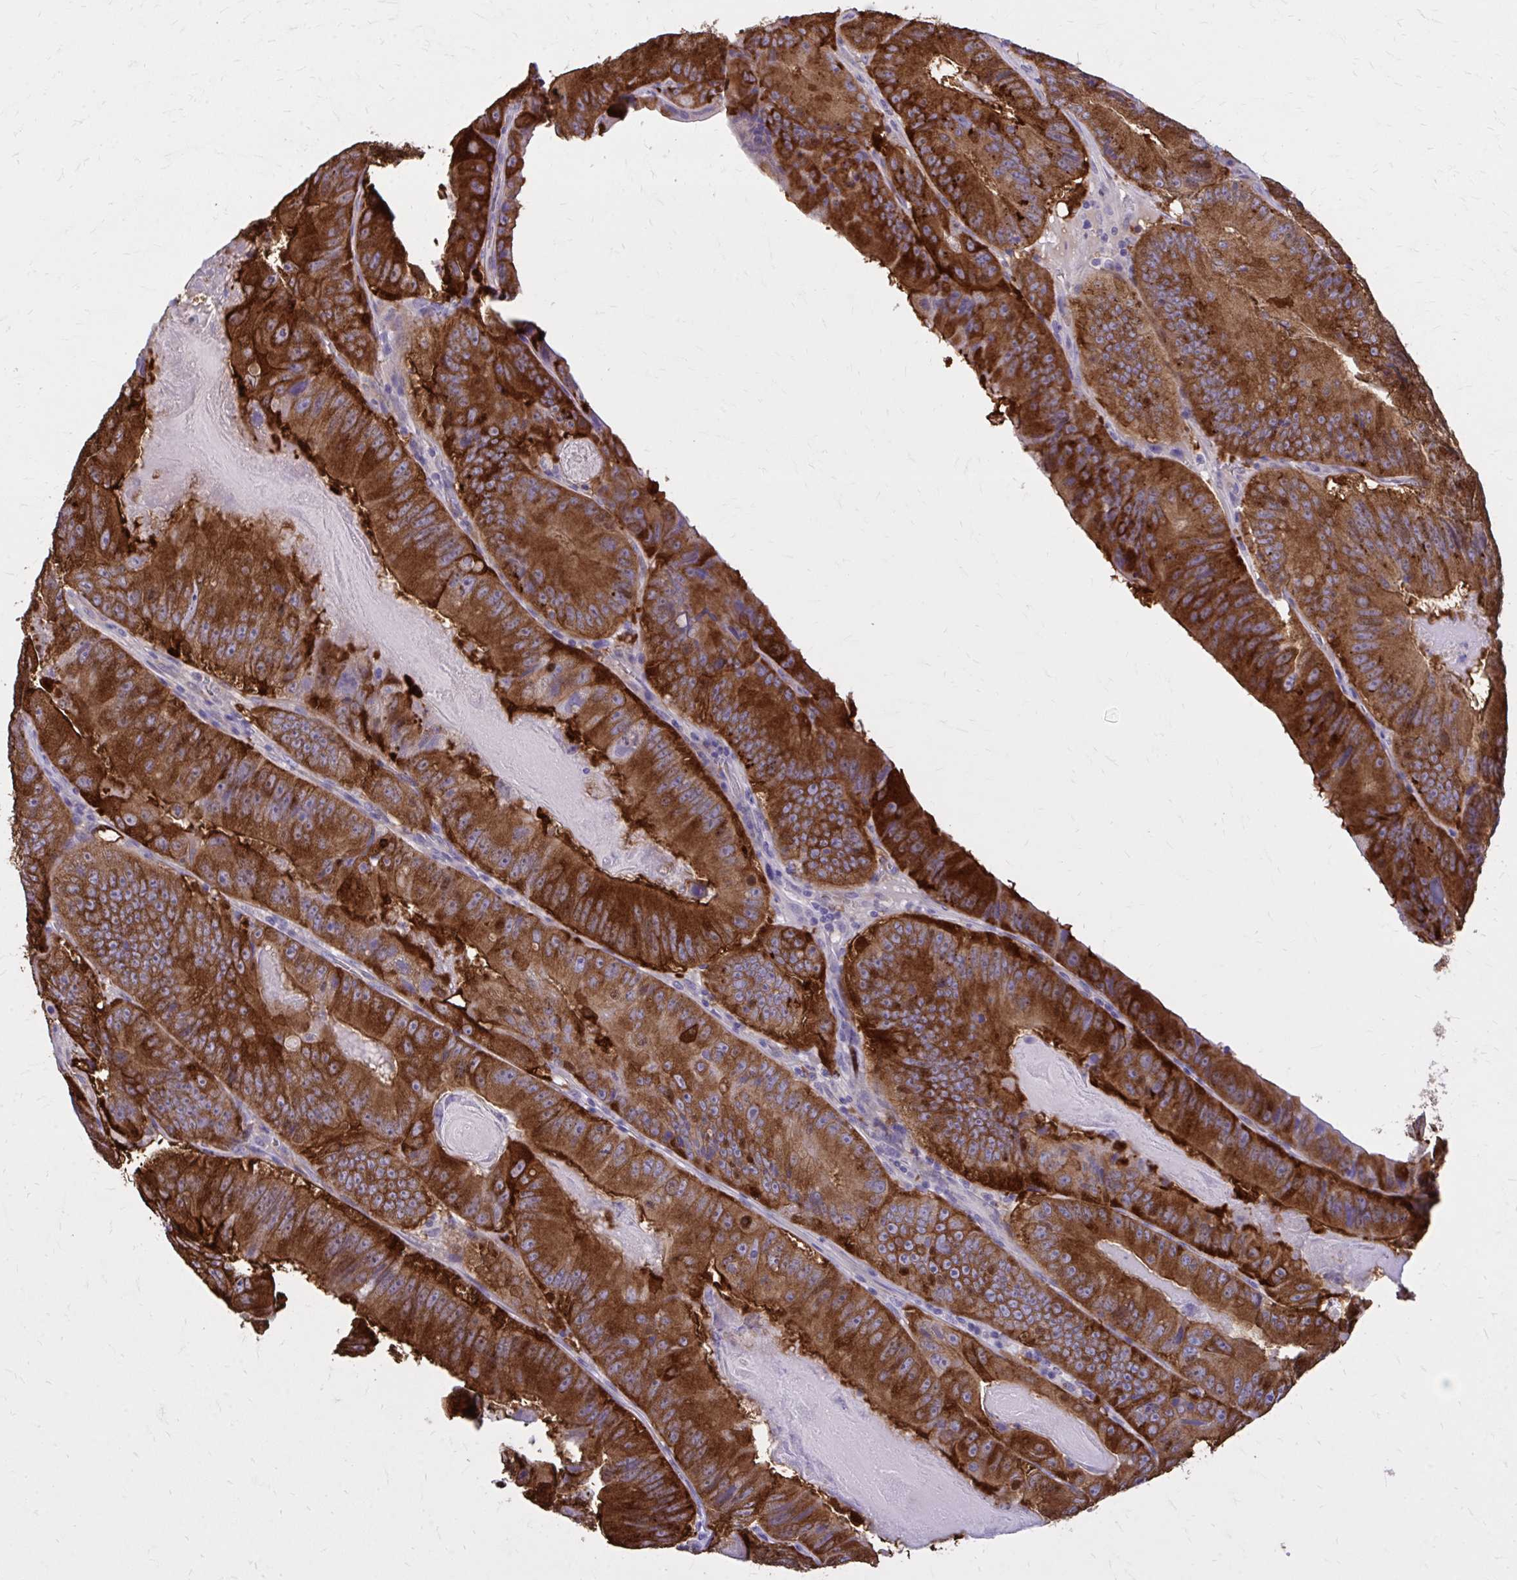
{"staining": {"intensity": "strong", "quantity": ">75%", "location": "cytoplasmic/membranous"}, "tissue": "colorectal cancer", "cell_type": "Tumor cells", "image_type": "cancer", "snomed": [{"axis": "morphology", "description": "Adenocarcinoma, NOS"}, {"axis": "topography", "description": "Colon"}], "caption": "This is a photomicrograph of immunohistochemistry staining of colorectal cancer, which shows strong positivity in the cytoplasmic/membranous of tumor cells.", "gene": "EPB41L1", "patient": {"sex": "female", "age": 86}}